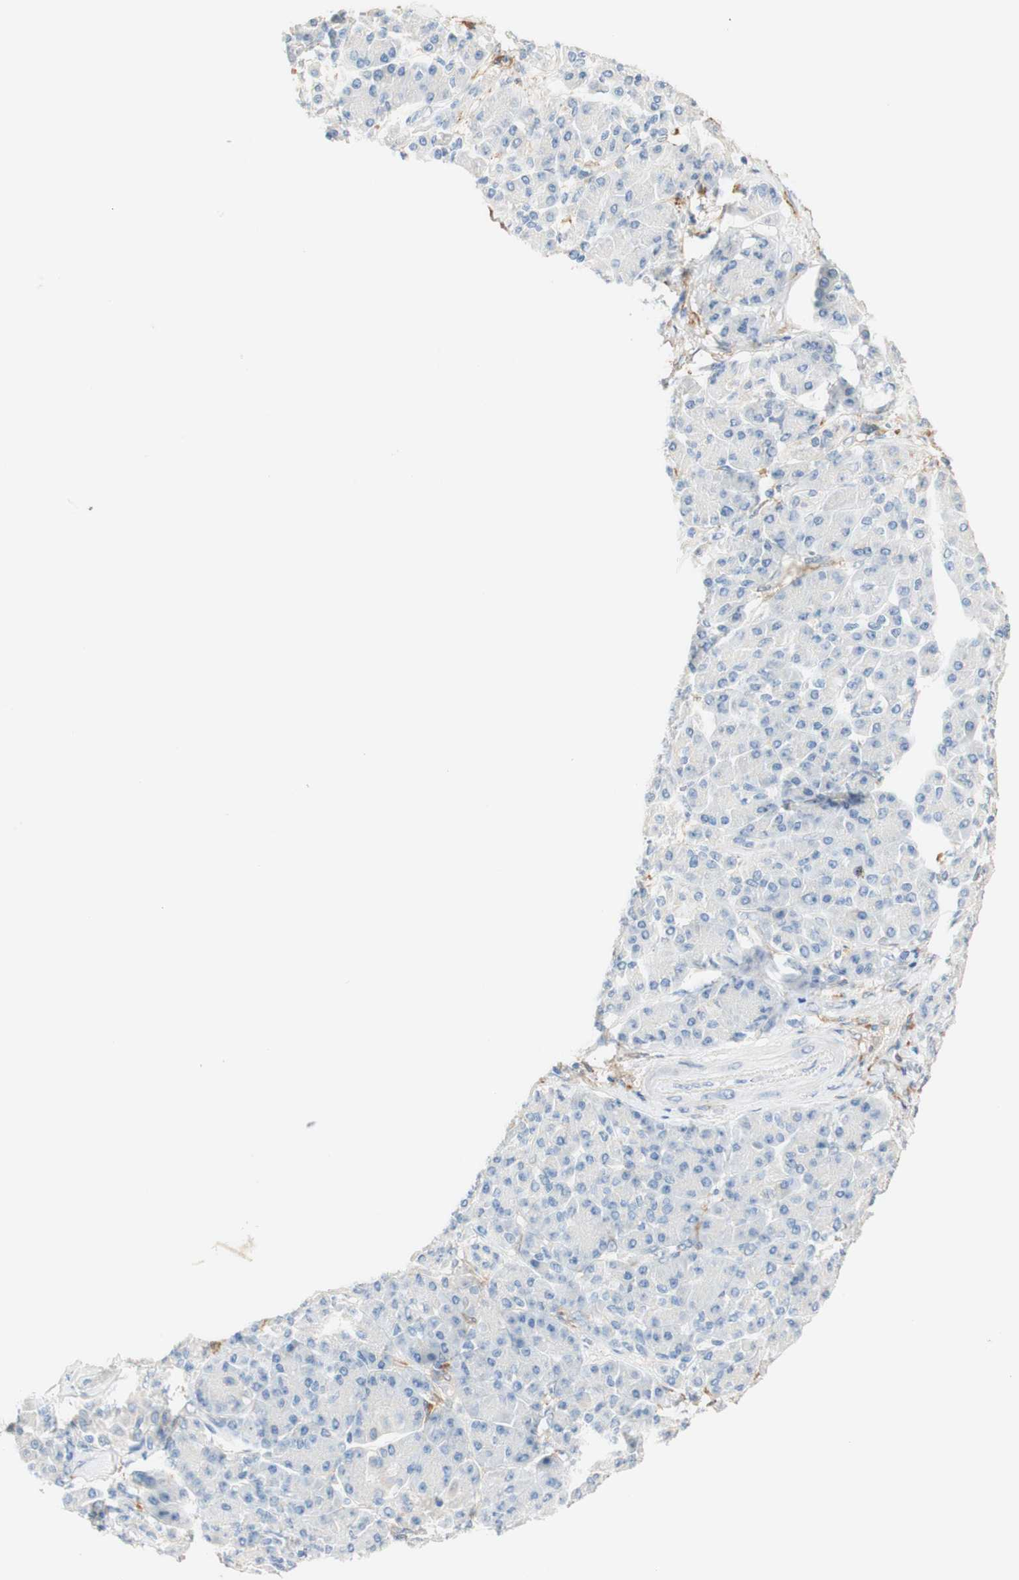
{"staining": {"intensity": "weak", "quantity": "<25%", "location": "cytoplasmic/membranous"}, "tissue": "pancreatic cancer", "cell_type": "Tumor cells", "image_type": "cancer", "snomed": [{"axis": "morphology", "description": "Adenocarcinoma, NOS"}, {"axis": "topography", "description": "Pancreas"}], "caption": "Photomicrograph shows no significant protein positivity in tumor cells of adenocarcinoma (pancreatic).", "gene": "FCGRT", "patient": {"sex": "female", "age": 70}}